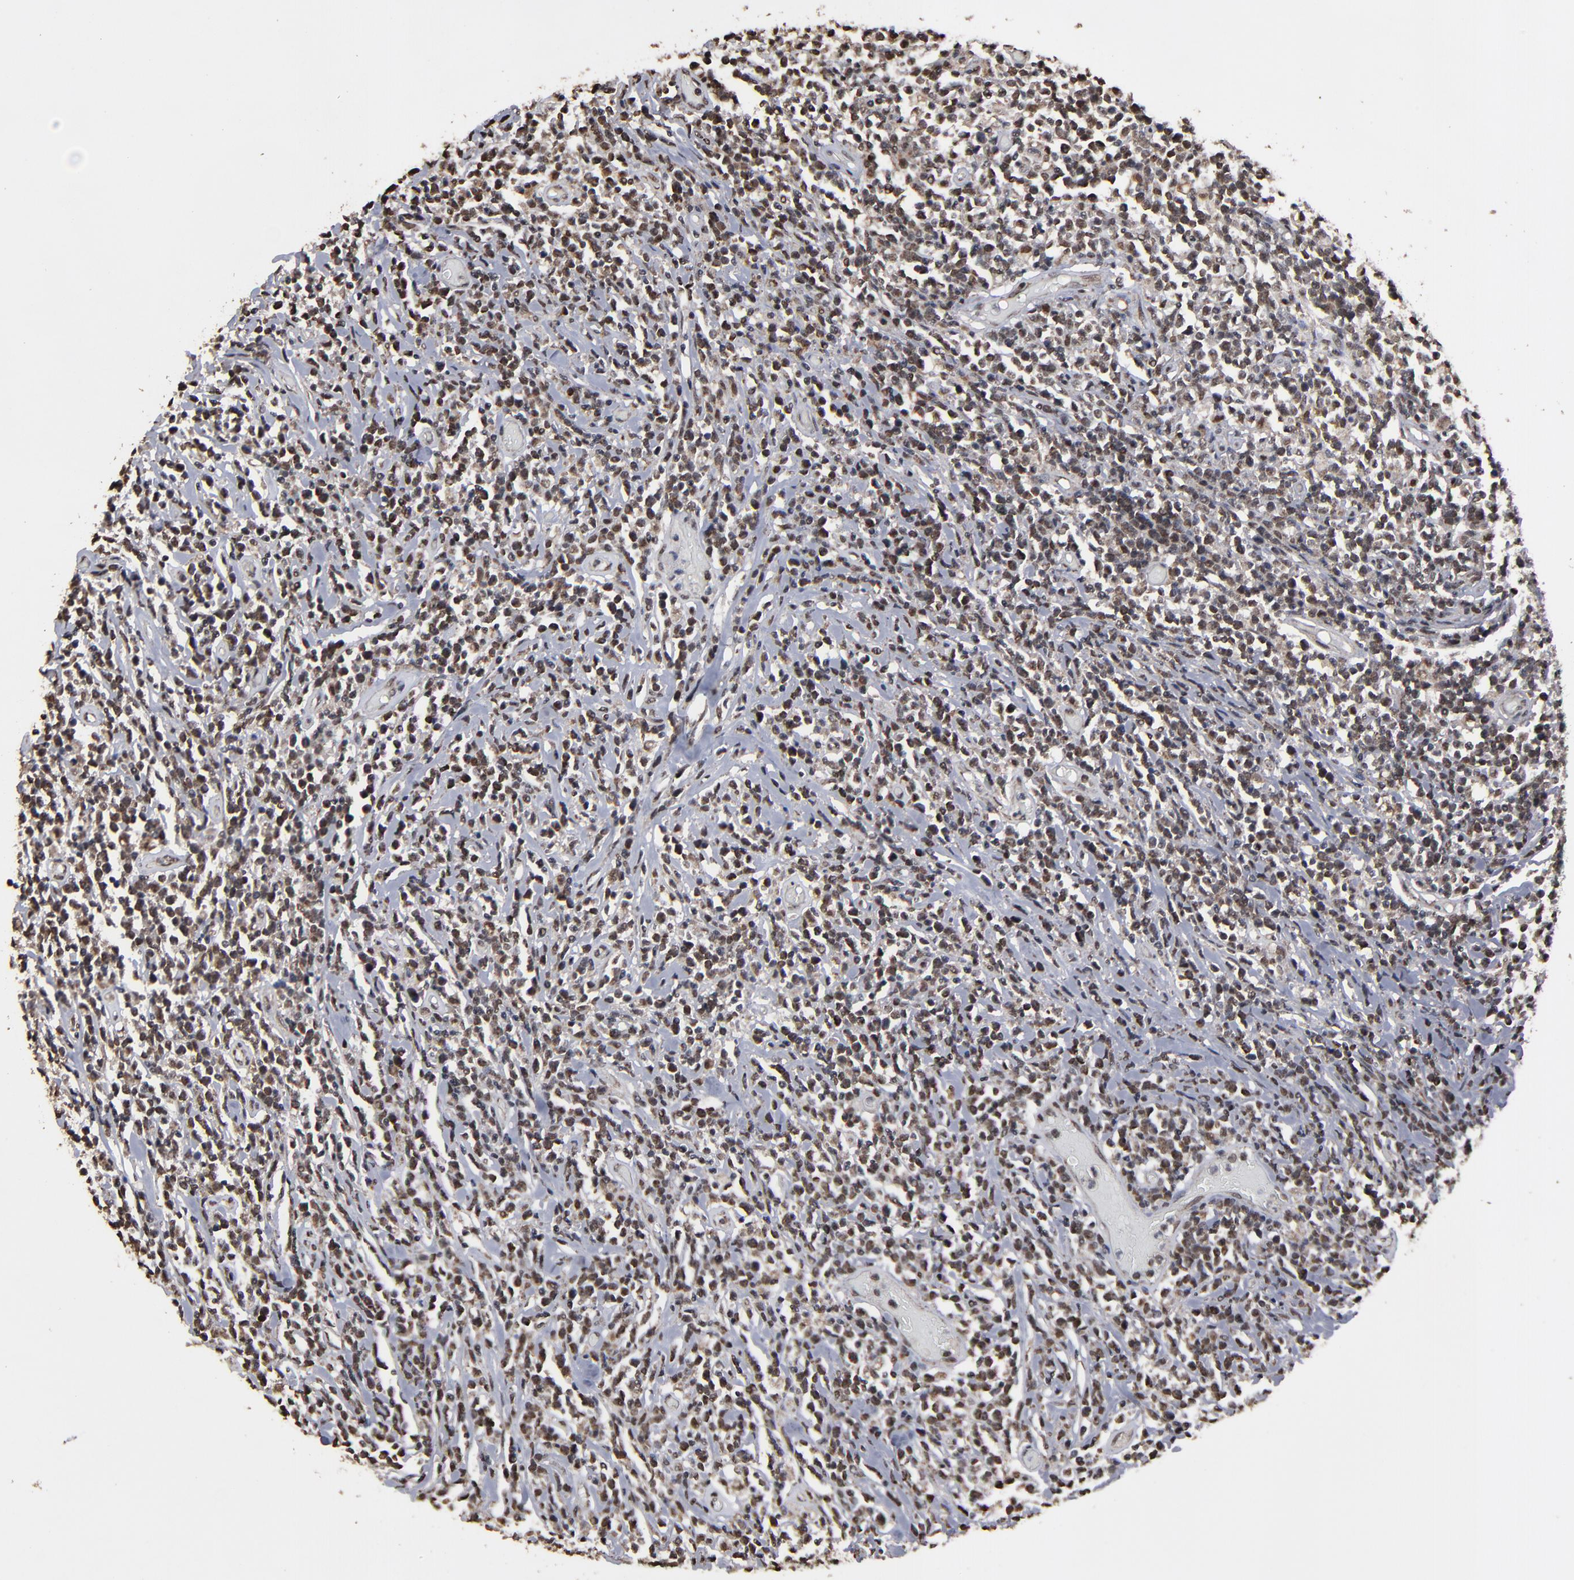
{"staining": {"intensity": "weak", "quantity": "25%-75%", "location": "cytoplasmic/membranous,nuclear"}, "tissue": "lymphoma", "cell_type": "Tumor cells", "image_type": "cancer", "snomed": [{"axis": "morphology", "description": "Malignant lymphoma, non-Hodgkin's type, High grade"}, {"axis": "topography", "description": "Colon"}], "caption": "A brown stain highlights weak cytoplasmic/membranous and nuclear expression of a protein in human malignant lymphoma, non-Hodgkin's type (high-grade) tumor cells.", "gene": "BNIP3", "patient": {"sex": "male", "age": 82}}